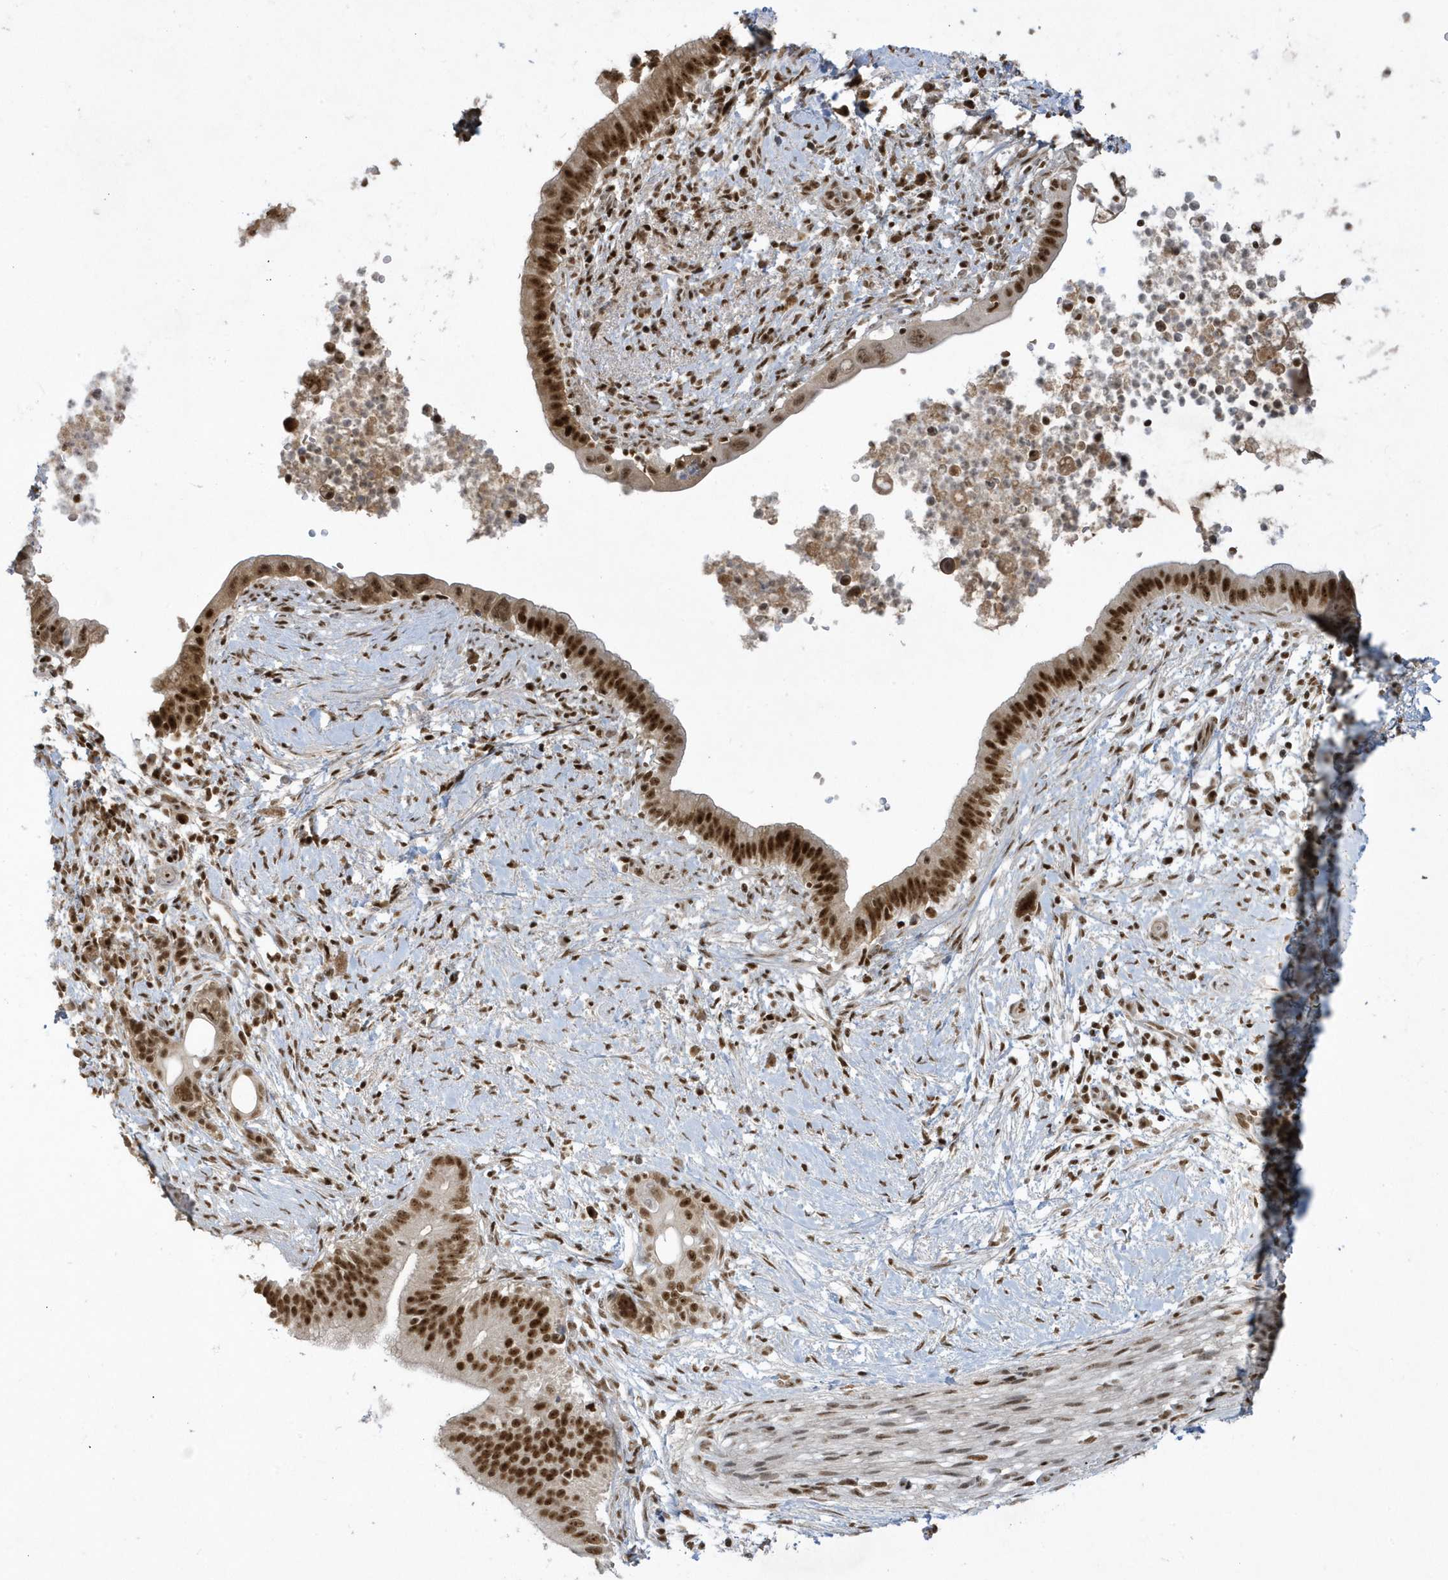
{"staining": {"intensity": "strong", "quantity": "25%-75%", "location": "nuclear"}, "tissue": "pancreatic cancer", "cell_type": "Tumor cells", "image_type": "cancer", "snomed": [{"axis": "morphology", "description": "Adenocarcinoma, NOS"}, {"axis": "topography", "description": "Pancreas"}], "caption": "Pancreatic adenocarcinoma stained with DAB immunohistochemistry (IHC) shows high levels of strong nuclear positivity in approximately 25%-75% of tumor cells.", "gene": "PPIL2", "patient": {"sex": "male", "age": 68}}